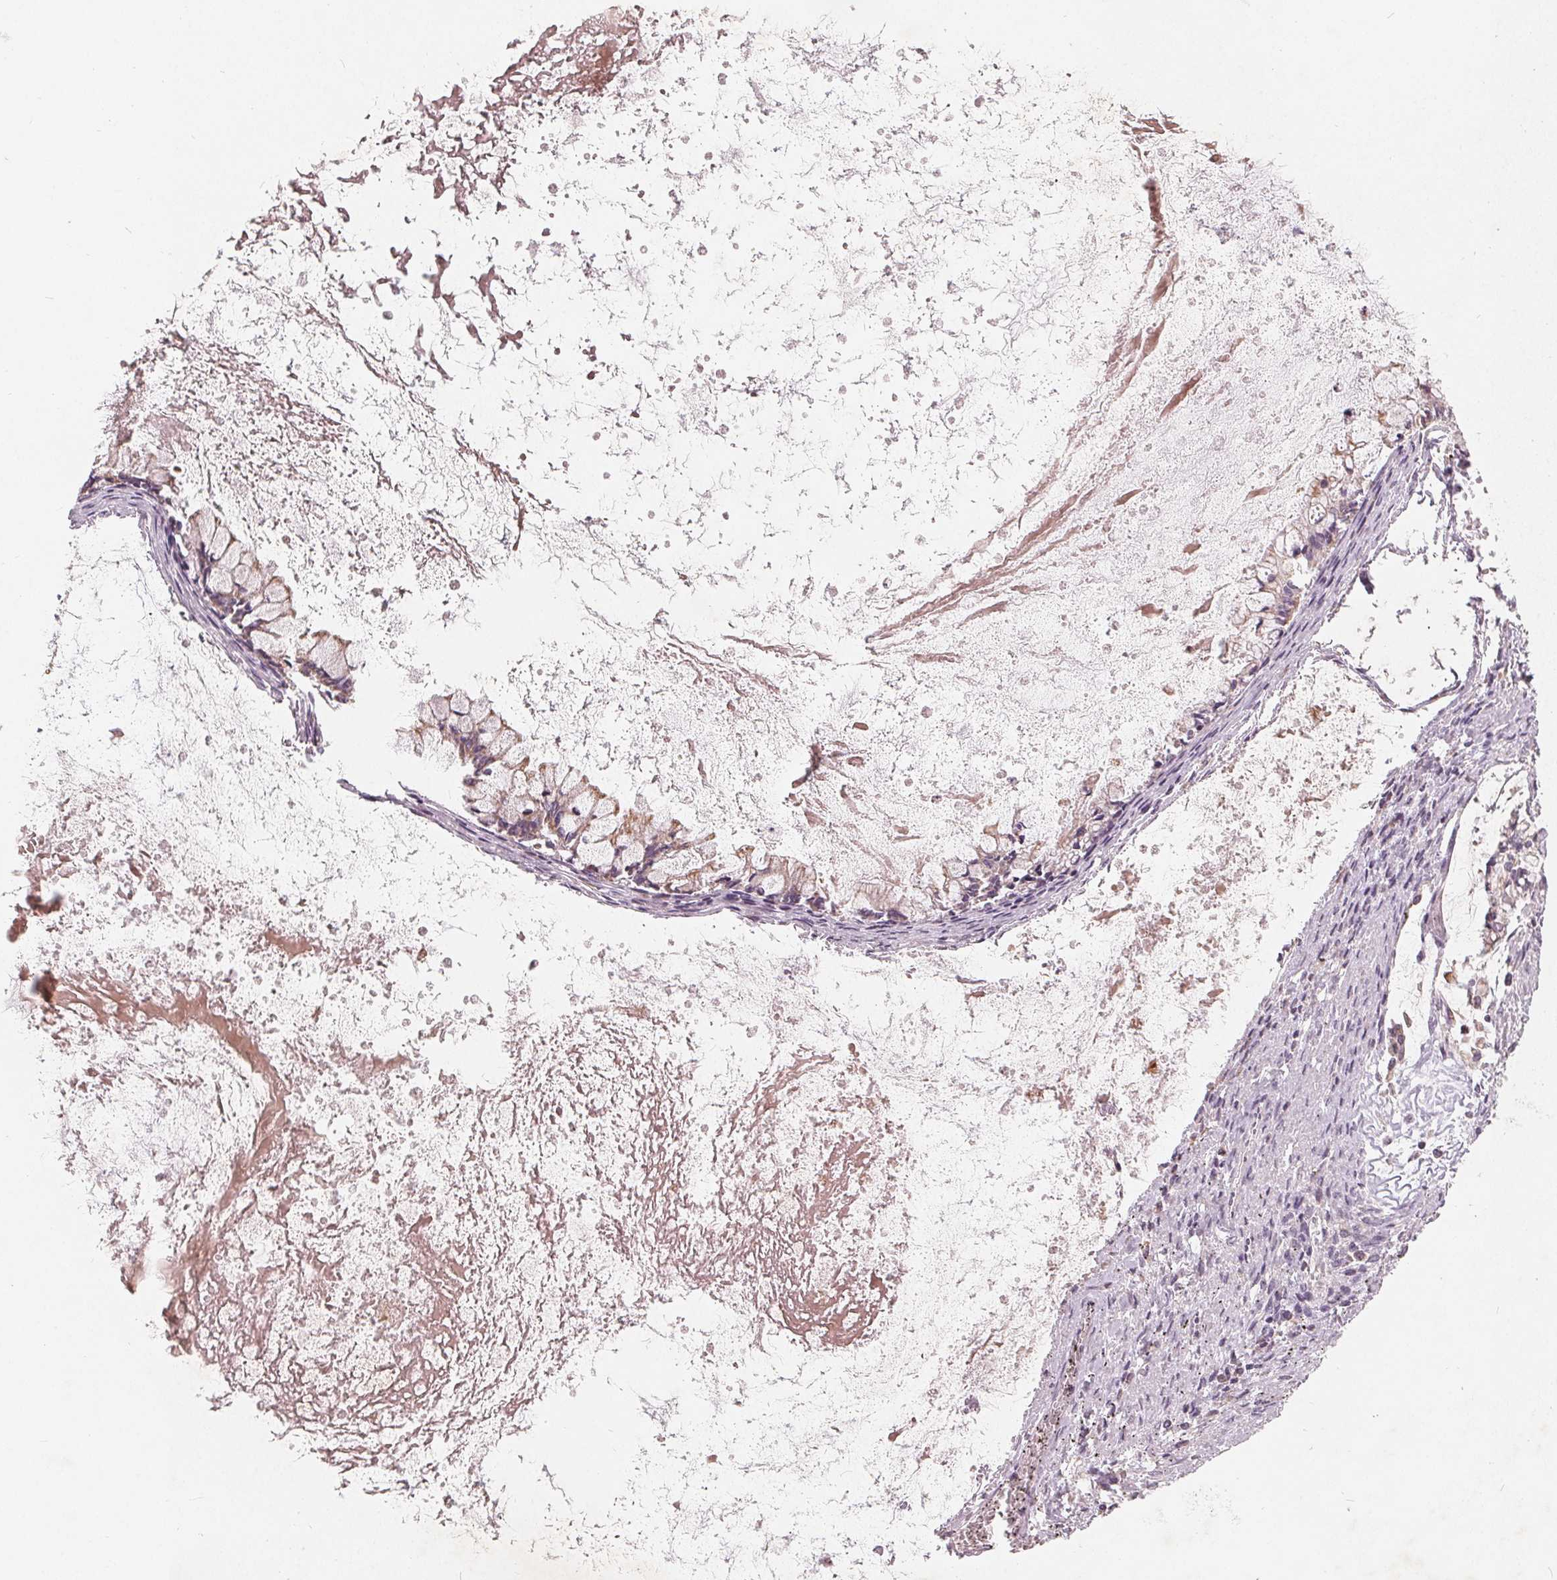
{"staining": {"intensity": "weak", "quantity": "<25%", "location": "cytoplasmic/membranous"}, "tissue": "ovarian cancer", "cell_type": "Tumor cells", "image_type": "cancer", "snomed": [{"axis": "morphology", "description": "Cystadenocarcinoma, mucinous, NOS"}, {"axis": "topography", "description": "Ovary"}], "caption": "Tumor cells show no significant positivity in ovarian cancer (mucinous cystadenocarcinoma).", "gene": "TRIM60", "patient": {"sex": "female", "age": 67}}